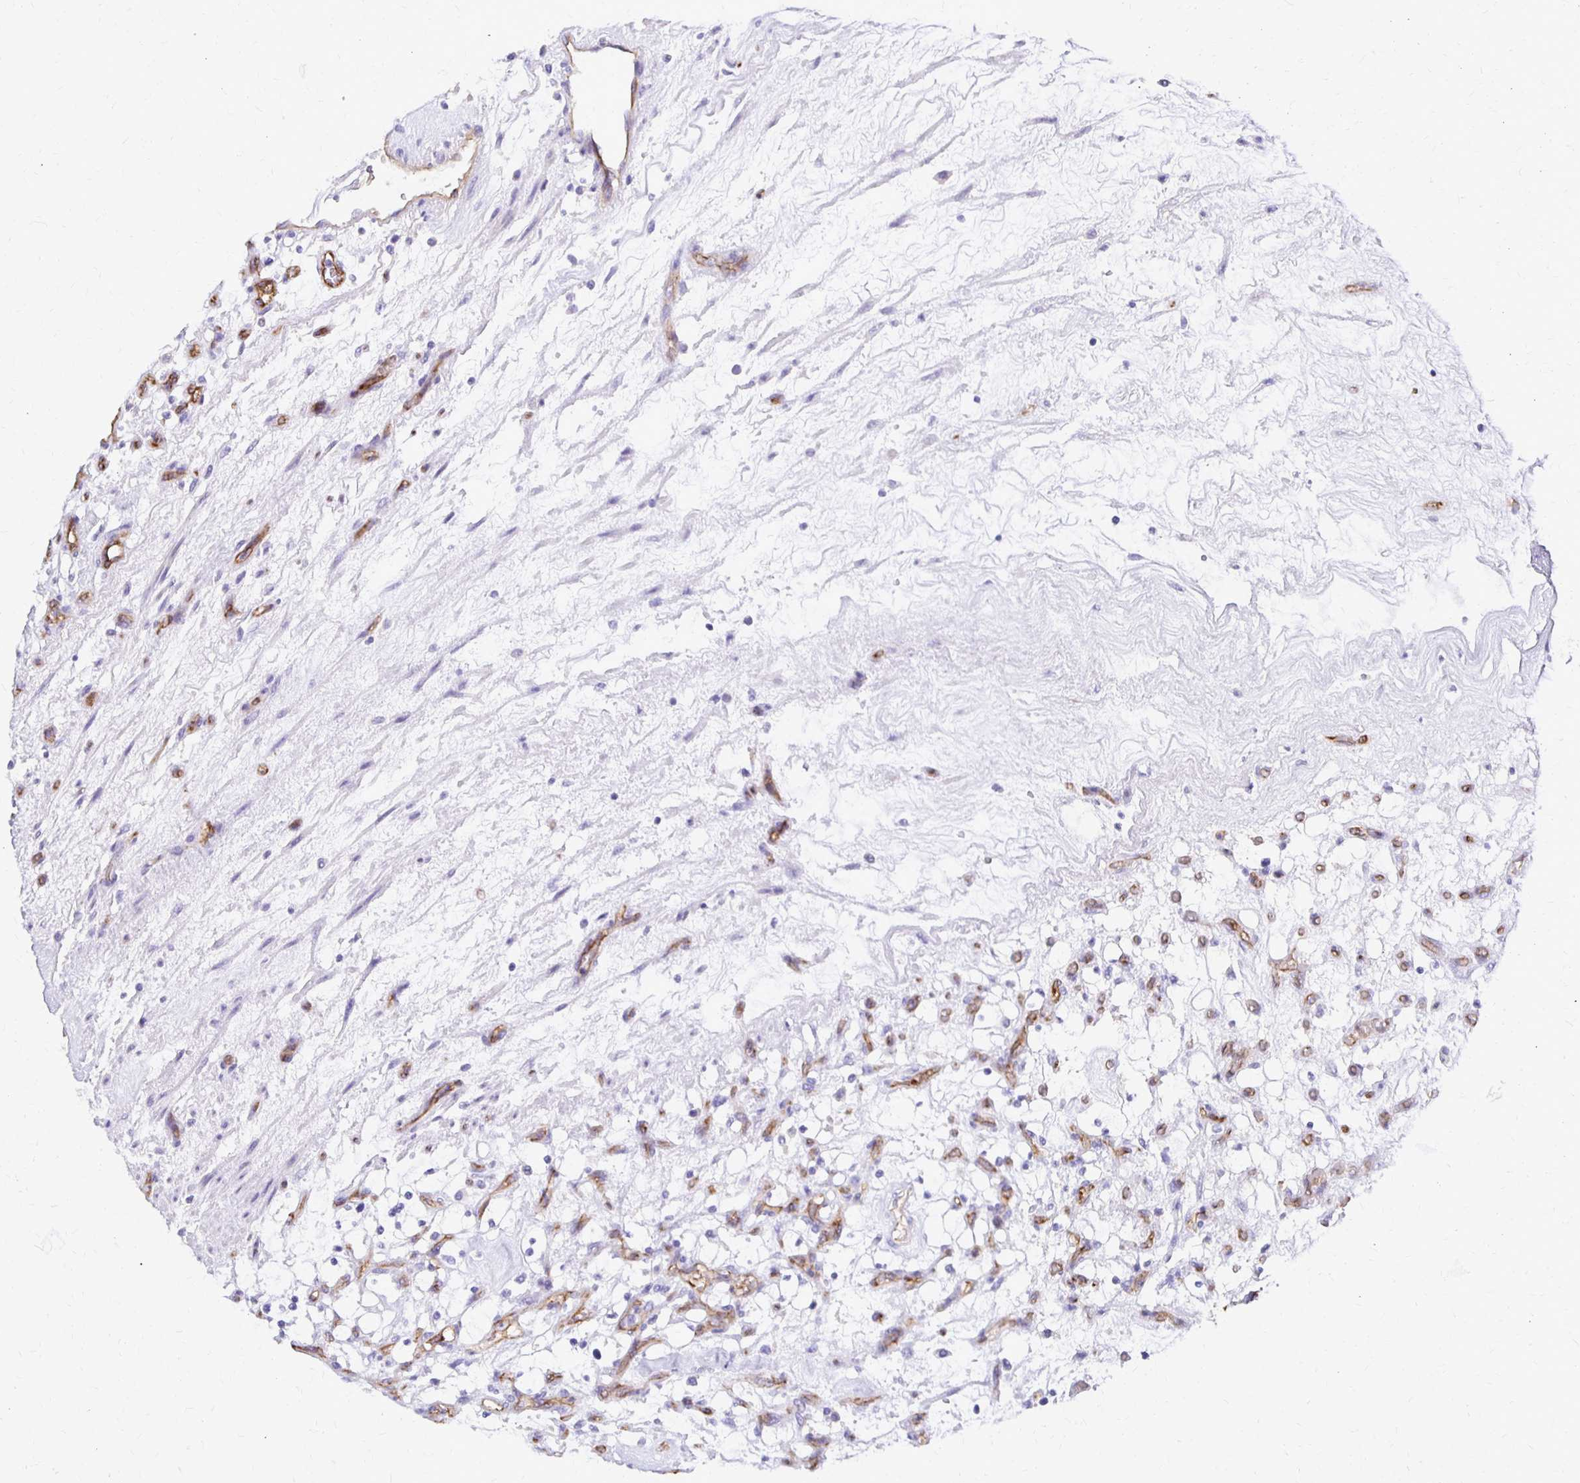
{"staining": {"intensity": "negative", "quantity": "none", "location": "none"}, "tissue": "renal cancer", "cell_type": "Tumor cells", "image_type": "cancer", "snomed": [{"axis": "morphology", "description": "Adenocarcinoma, NOS"}, {"axis": "topography", "description": "Kidney"}], "caption": "Tumor cells show no significant positivity in renal adenocarcinoma. (DAB immunohistochemistry (IHC) visualized using brightfield microscopy, high magnification).", "gene": "TTYH1", "patient": {"sex": "female", "age": 69}}